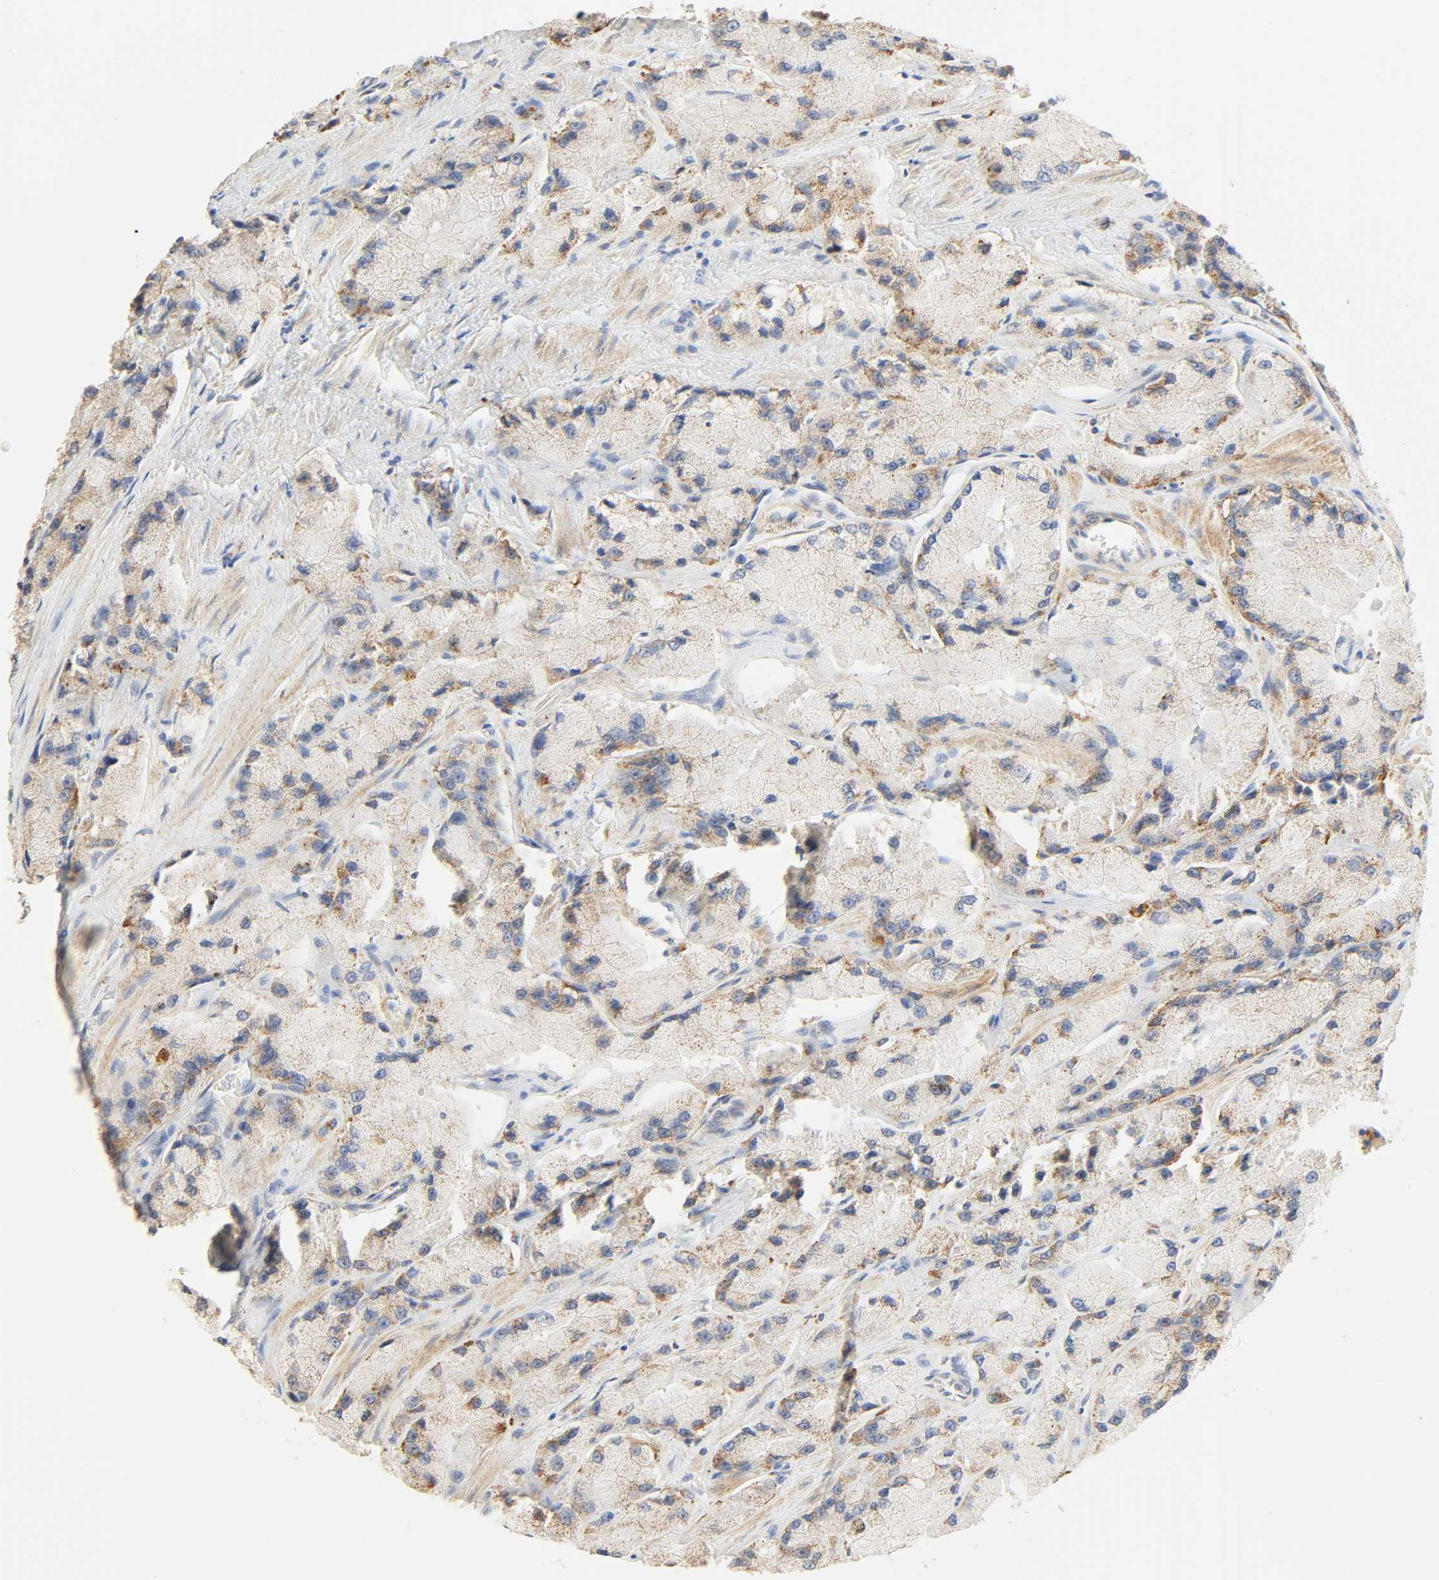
{"staining": {"intensity": "weak", "quantity": ">75%", "location": "cytoplasmic/membranous"}, "tissue": "prostate cancer", "cell_type": "Tumor cells", "image_type": "cancer", "snomed": [{"axis": "morphology", "description": "Adenocarcinoma, High grade"}, {"axis": "topography", "description": "Prostate"}], "caption": "The histopathology image demonstrates a brown stain indicating the presence of a protein in the cytoplasmic/membranous of tumor cells in prostate cancer (adenocarcinoma (high-grade)).", "gene": "CAMK2A", "patient": {"sex": "male", "age": 58}}